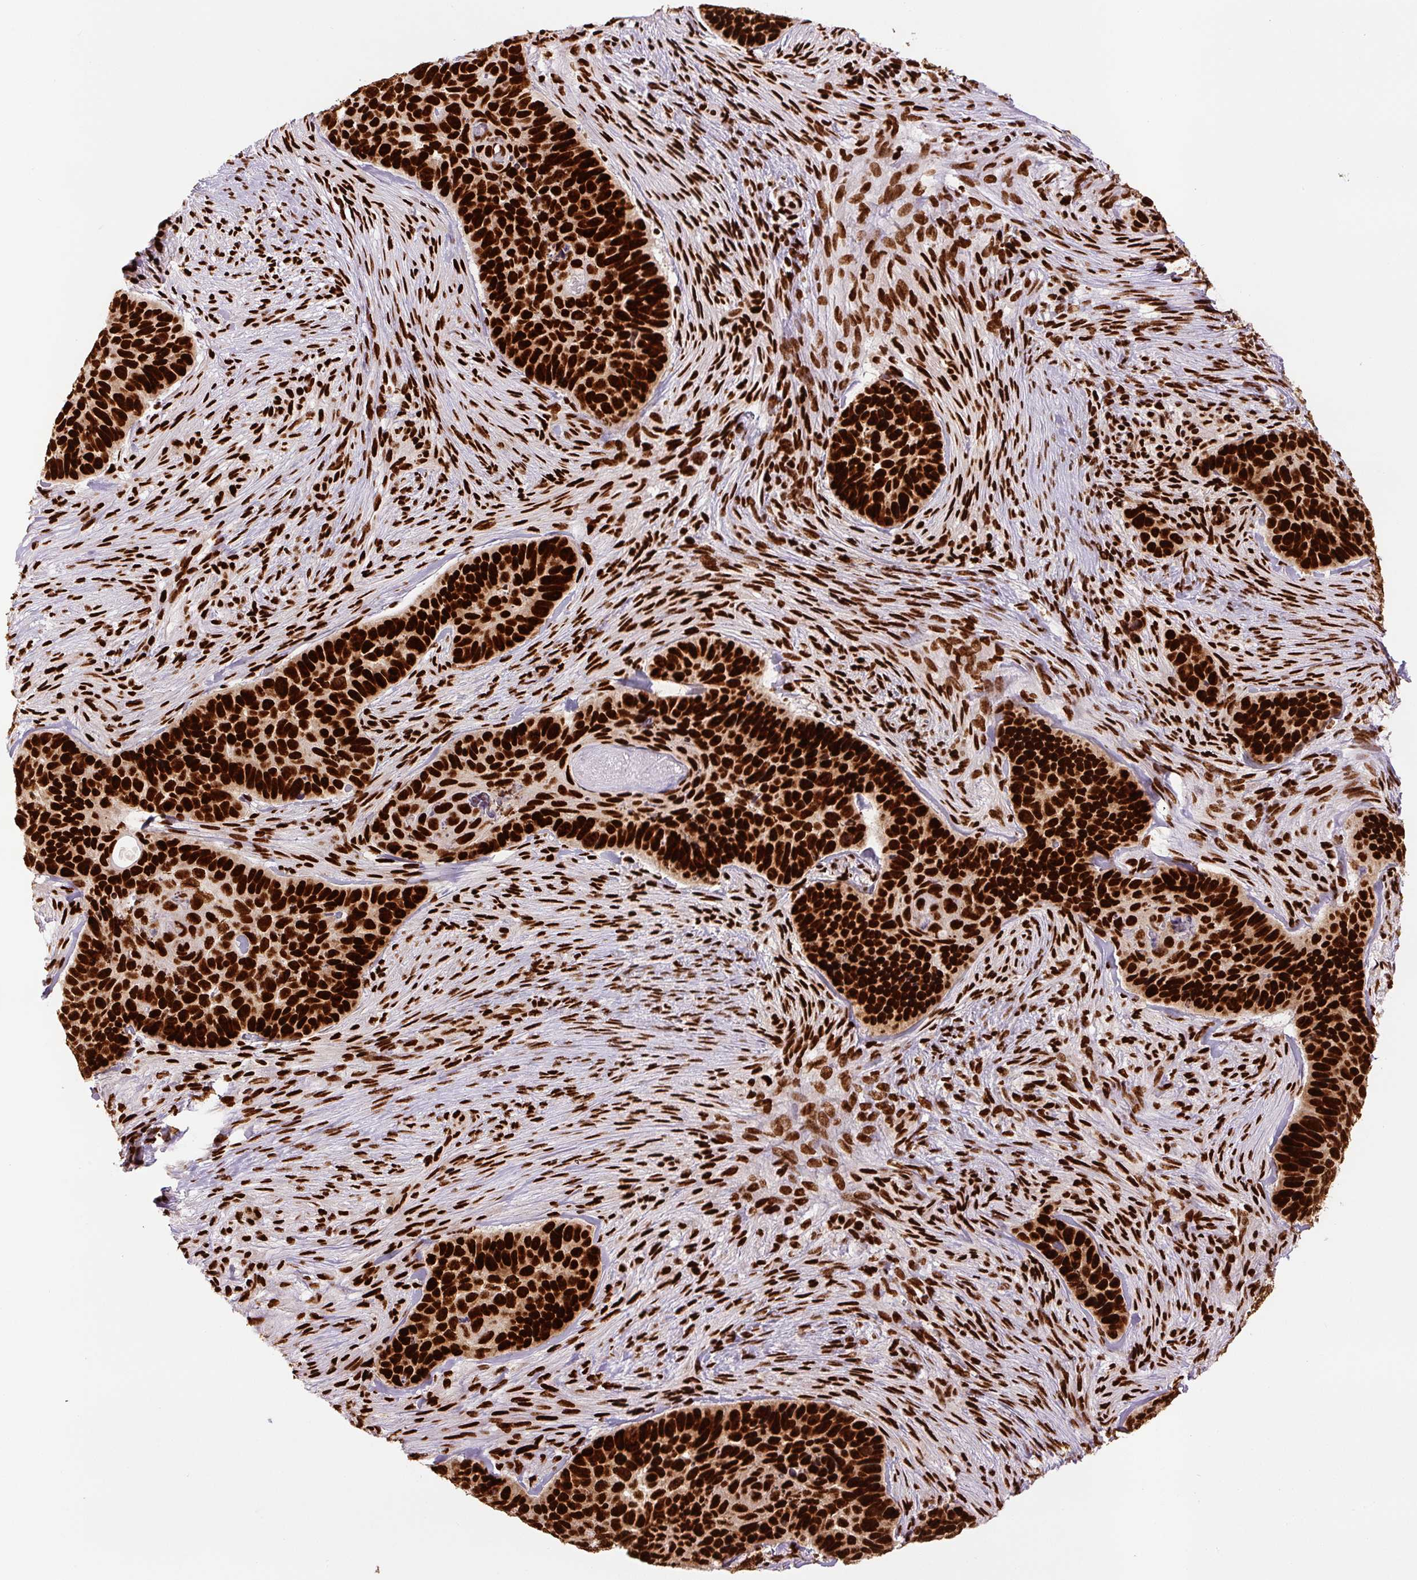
{"staining": {"intensity": "strong", "quantity": ">75%", "location": "nuclear"}, "tissue": "skin cancer", "cell_type": "Tumor cells", "image_type": "cancer", "snomed": [{"axis": "morphology", "description": "Basal cell carcinoma"}, {"axis": "topography", "description": "Skin"}], "caption": "Protein staining of skin cancer (basal cell carcinoma) tissue shows strong nuclear positivity in about >75% of tumor cells. (Stains: DAB (3,3'-diaminobenzidine) in brown, nuclei in blue, Microscopy: brightfield microscopy at high magnification).", "gene": "FUS", "patient": {"sex": "female", "age": 82}}